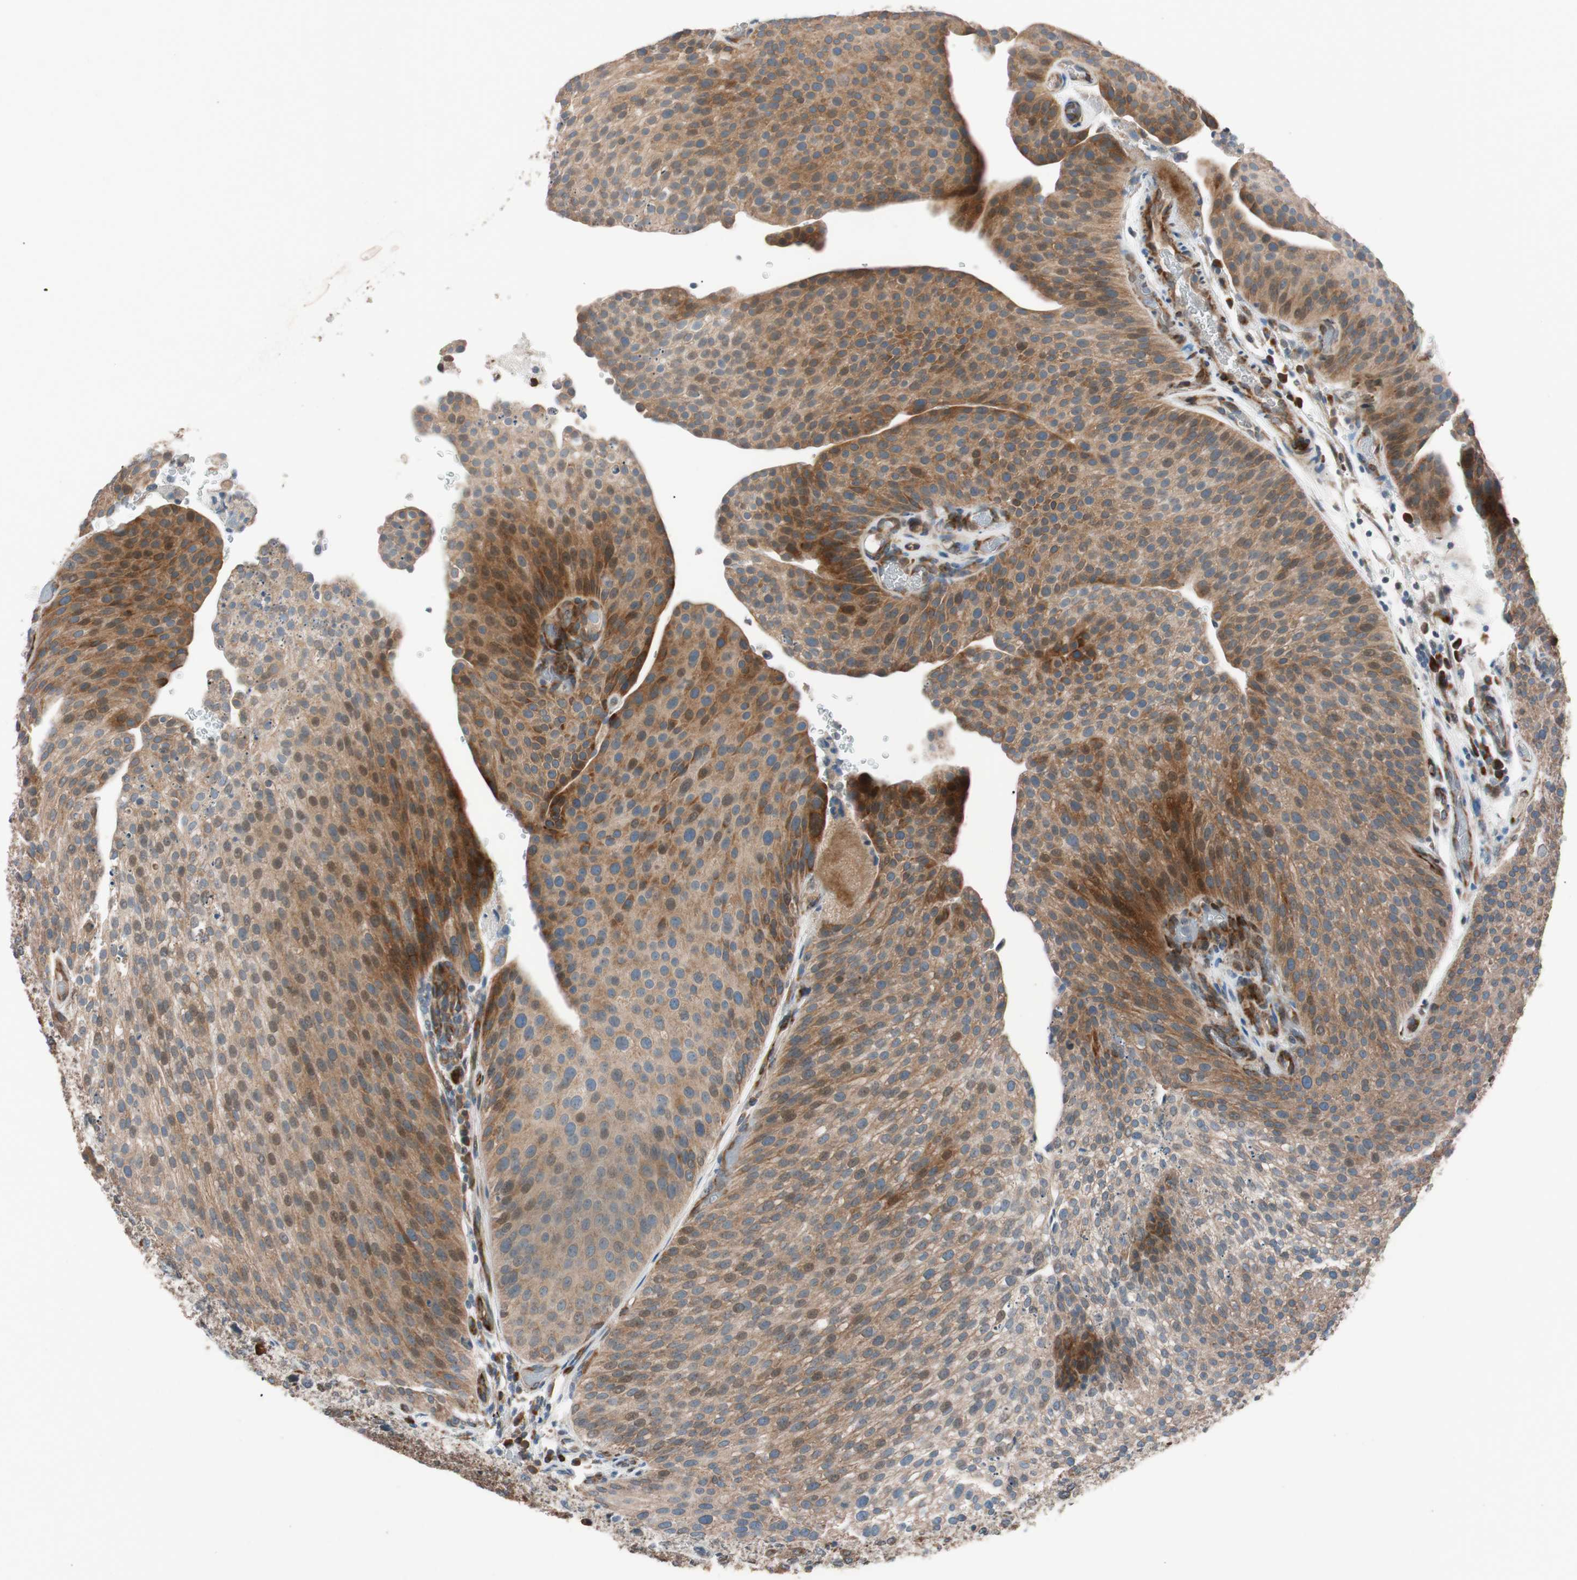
{"staining": {"intensity": "strong", "quantity": "25%-75%", "location": "cytoplasmic/membranous,nuclear"}, "tissue": "urothelial cancer", "cell_type": "Tumor cells", "image_type": "cancer", "snomed": [{"axis": "morphology", "description": "Urothelial carcinoma, Low grade"}, {"axis": "topography", "description": "Smooth muscle"}, {"axis": "topography", "description": "Urinary bladder"}], "caption": "Low-grade urothelial carcinoma stained with immunohistochemistry demonstrates strong cytoplasmic/membranous and nuclear expression in about 25%-75% of tumor cells.", "gene": "FAAH", "patient": {"sex": "male", "age": 60}}